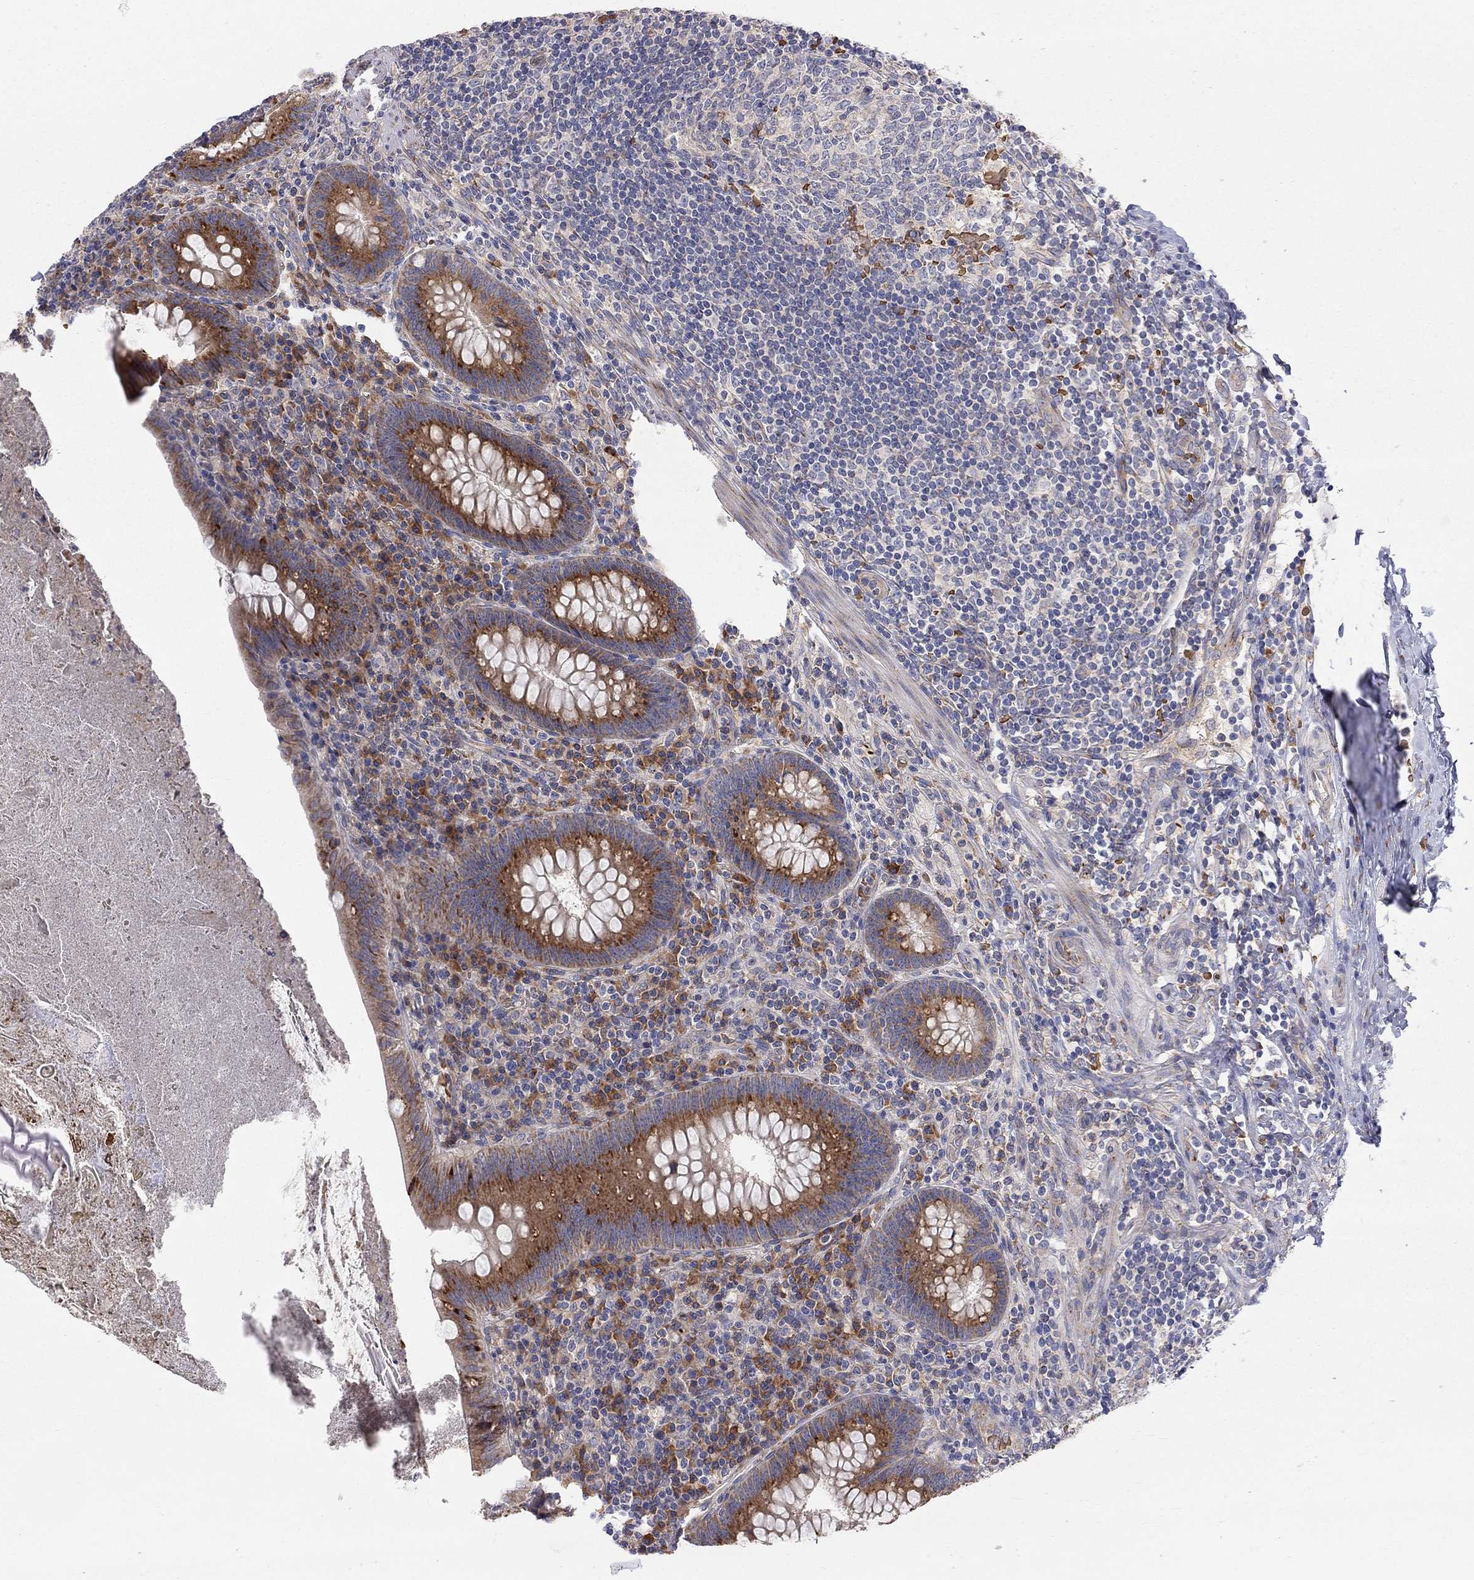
{"staining": {"intensity": "strong", "quantity": "25%-75%", "location": "cytoplasmic/membranous"}, "tissue": "appendix", "cell_type": "Glandular cells", "image_type": "normal", "snomed": [{"axis": "morphology", "description": "Normal tissue, NOS"}, {"axis": "topography", "description": "Appendix"}], "caption": "Immunohistochemical staining of unremarkable human appendix displays 25%-75% levels of strong cytoplasmic/membranous protein staining in approximately 25%-75% of glandular cells.", "gene": "CASTOR1", "patient": {"sex": "male", "age": 47}}